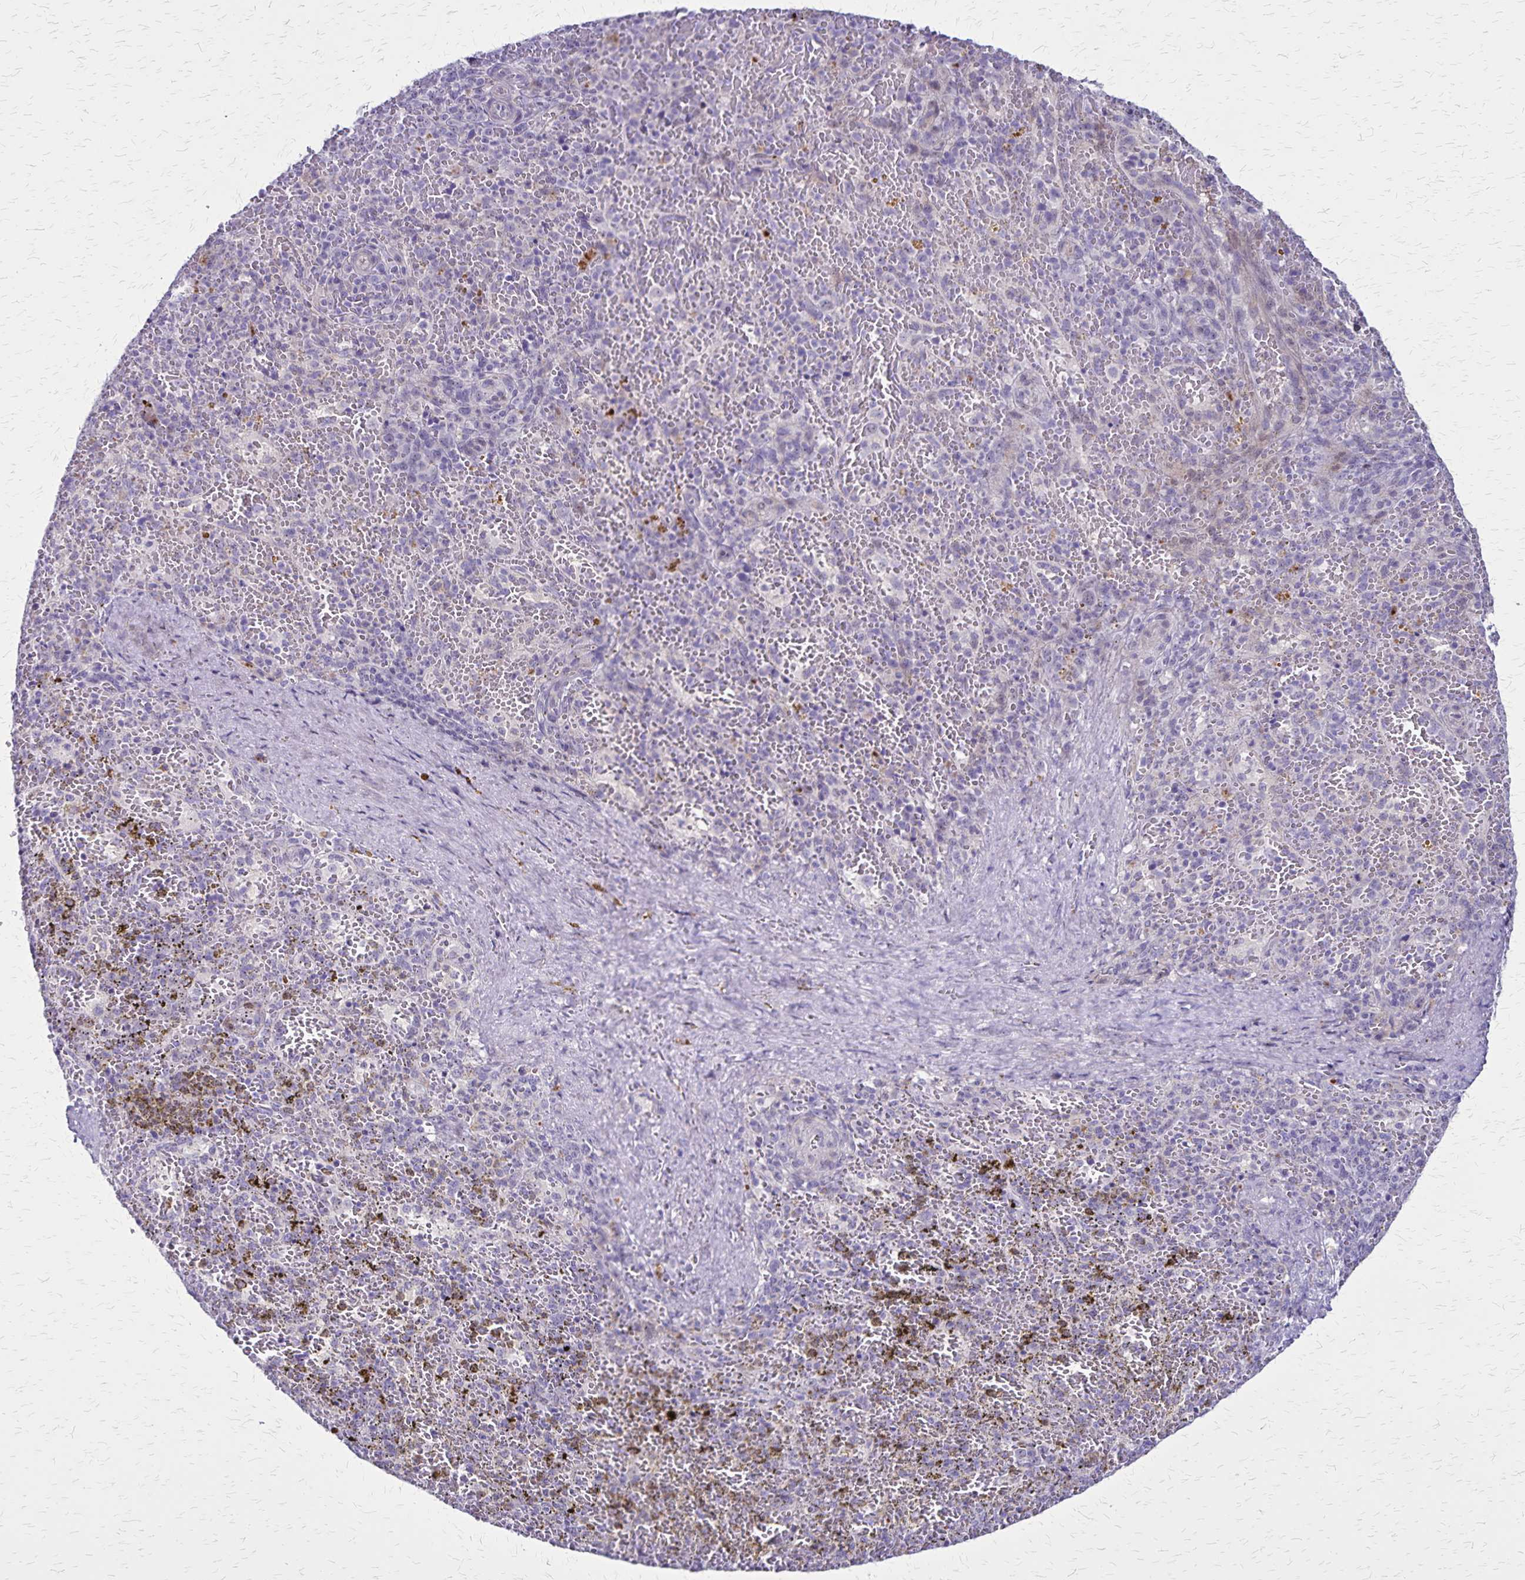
{"staining": {"intensity": "negative", "quantity": "none", "location": "none"}, "tissue": "spleen", "cell_type": "Cells in red pulp", "image_type": "normal", "snomed": [{"axis": "morphology", "description": "Normal tissue, NOS"}, {"axis": "topography", "description": "Spleen"}], "caption": "Cells in red pulp are negative for brown protein staining in normal spleen. (Stains: DAB (3,3'-diaminobenzidine) immunohistochemistry (IHC) with hematoxylin counter stain, Microscopy: brightfield microscopy at high magnification).", "gene": "OR51B5", "patient": {"sex": "female", "age": 50}}